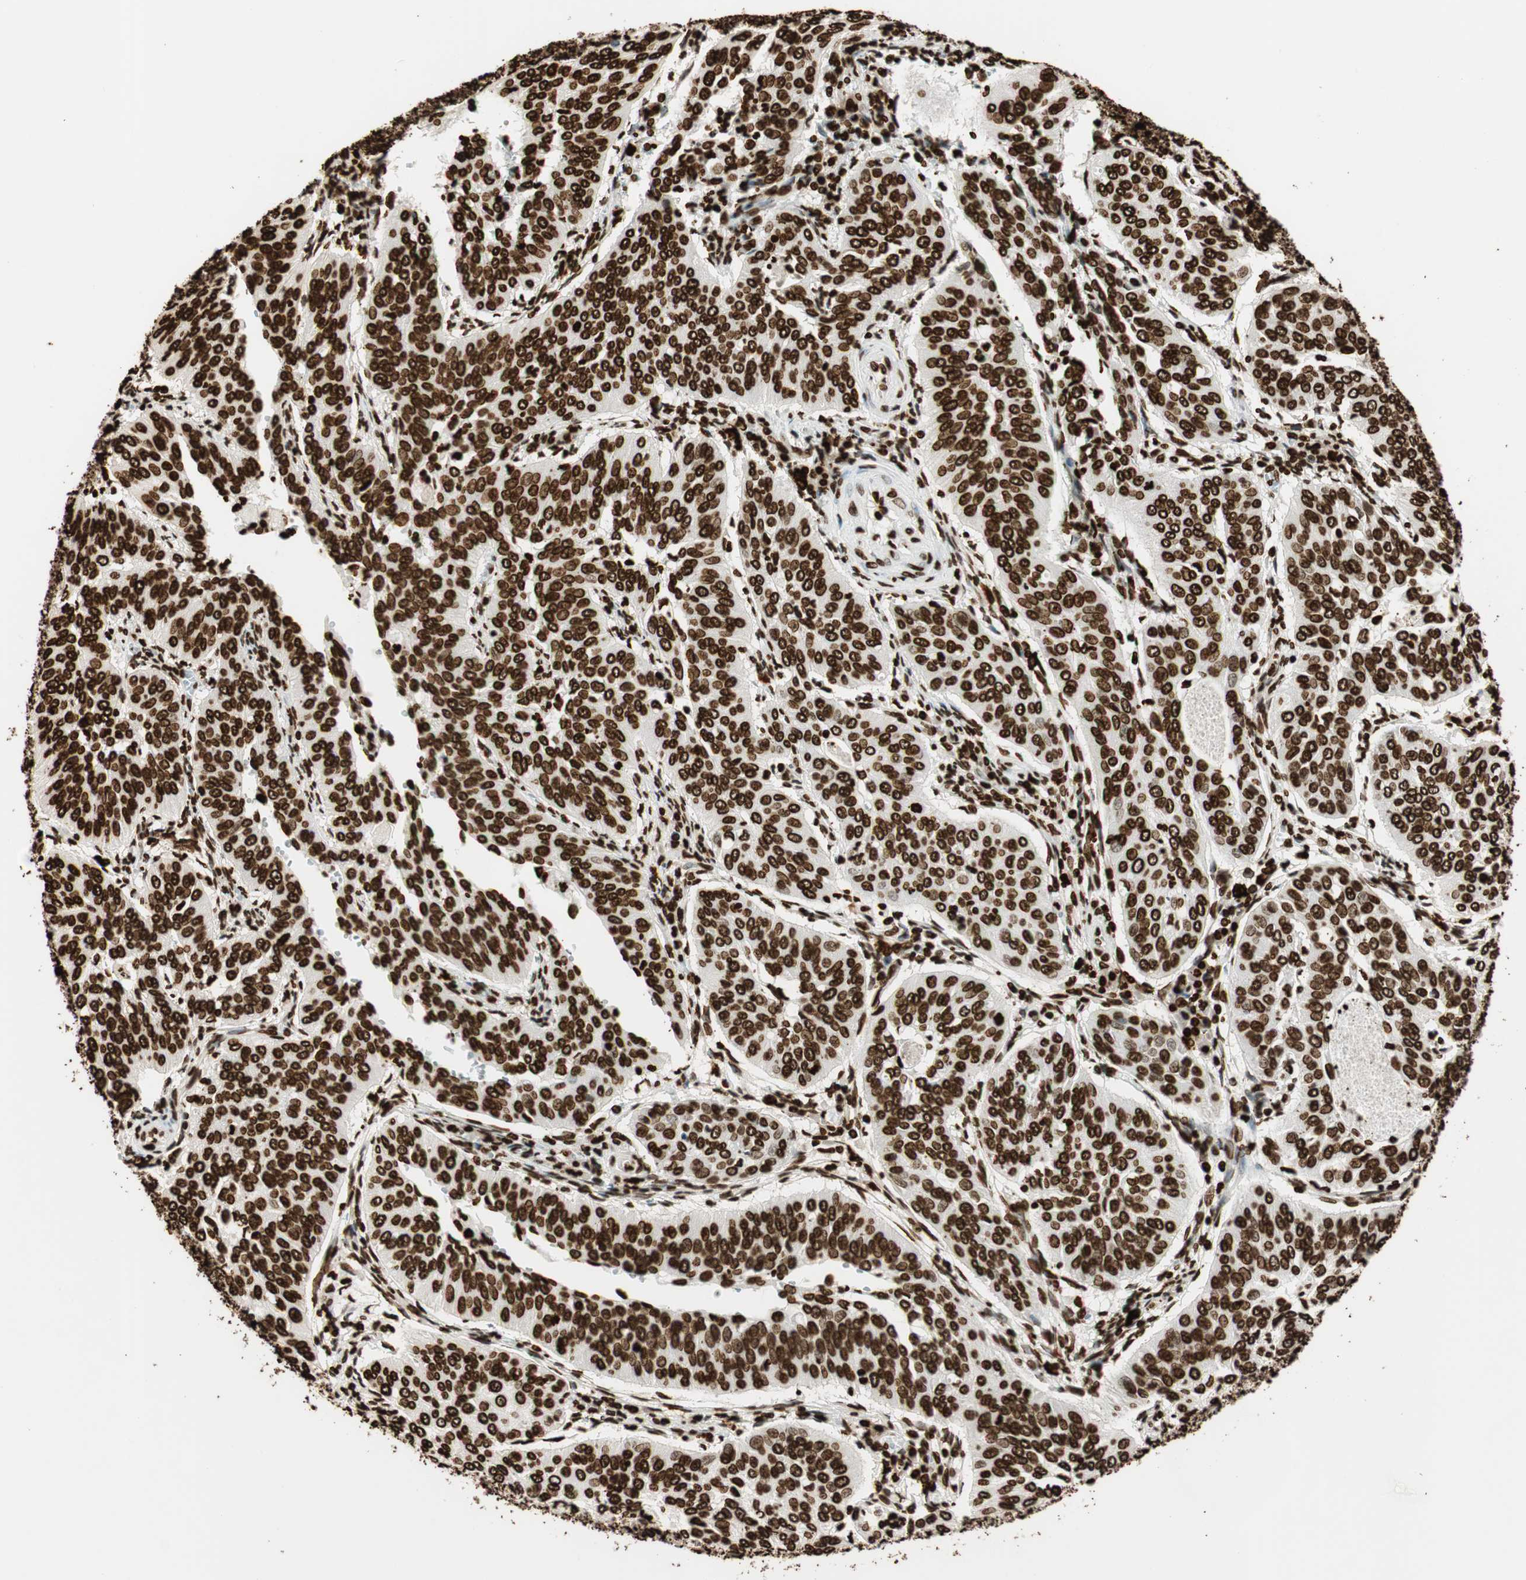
{"staining": {"intensity": "strong", "quantity": ">75%", "location": "nuclear"}, "tissue": "cervical cancer", "cell_type": "Tumor cells", "image_type": "cancer", "snomed": [{"axis": "morphology", "description": "Normal tissue, NOS"}, {"axis": "morphology", "description": "Squamous cell carcinoma, NOS"}, {"axis": "topography", "description": "Cervix"}], "caption": "This is an image of immunohistochemistry staining of squamous cell carcinoma (cervical), which shows strong positivity in the nuclear of tumor cells.", "gene": "GLI2", "patient": {"sex": "female", "age": 39}}